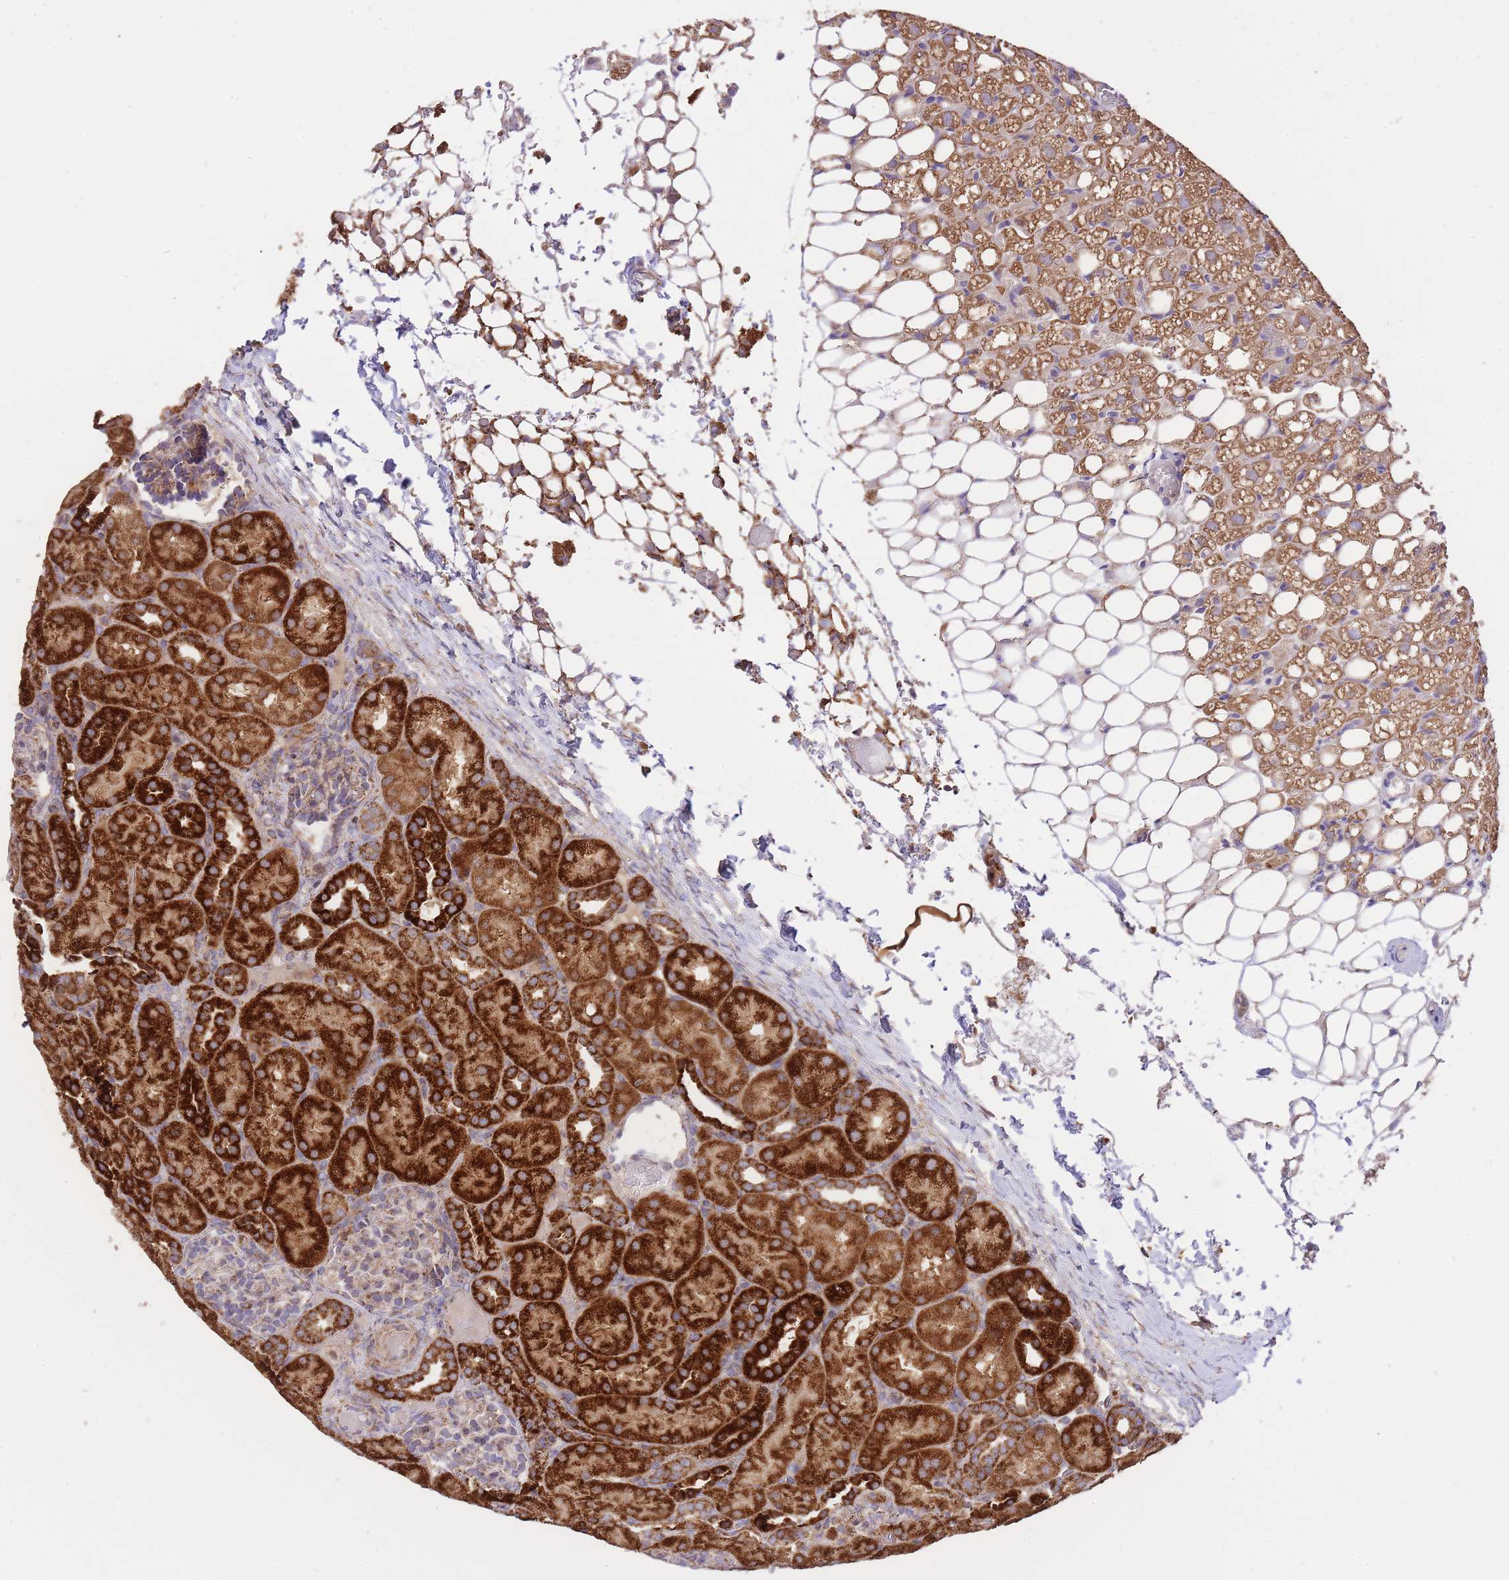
{"staining": {"intensity": "weak", "quantity": "25%-75%", "location": "cytoplasmic/membranous"}, "tissue": "kidney", "cell_type": "Cells in glomeruli", "image_type": "normal", "snomed": [{"axis": "morphology", "description": "Normal tissue, NOS"}, {"axis": "topography", "description": "Kidney"}], "caption": "This photomicrograph displays immunohistochemistry staining of benign human kidney, with low weak cytoplasmic/membranous staining in about 25%-75% of cells in glomeruli.", "gene": "PREP", "patient": {"sex": "male", "age": 1}}